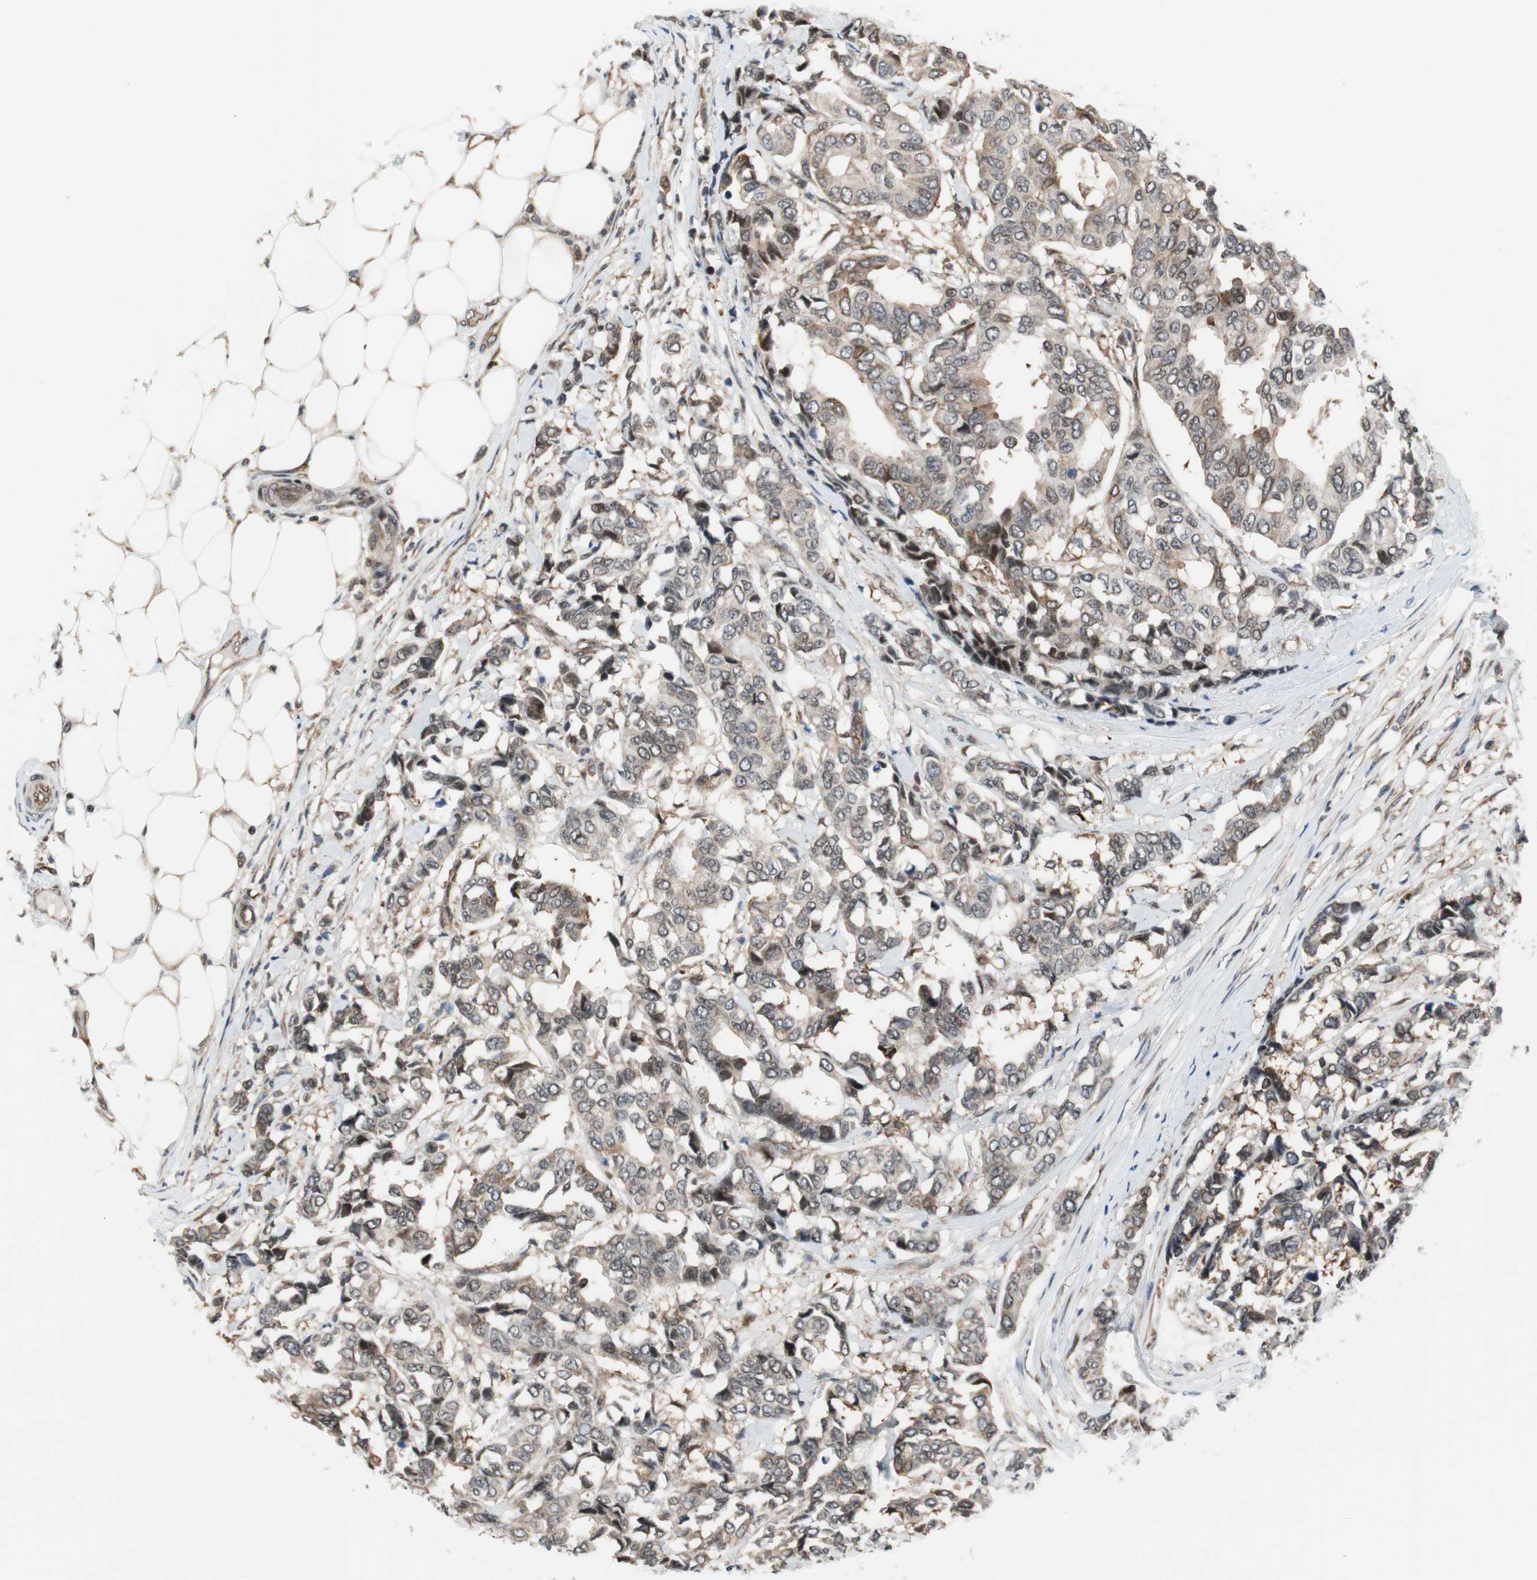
{"staining": {"intensity": "moderate", "quantity": "25%-75%", "location": "cytoplasmic/membranous"}, "tissue": "breast cancer", "cell_type": "Tumor cells", "image_type": "cancer", "snomed": [{"axis": "morphology", "description": "Duct carcinoma"}, {"axis": "topography", "description": "Breast"}], "caption": "This micrograph reveals IHC staining of breast cancer, with medium moderate cytoplasmic/membranous staining in approximately 25%-75% of tumor cells.", "gene": "ZNF512B", "patient": {"sex": "female", "age": 87}}